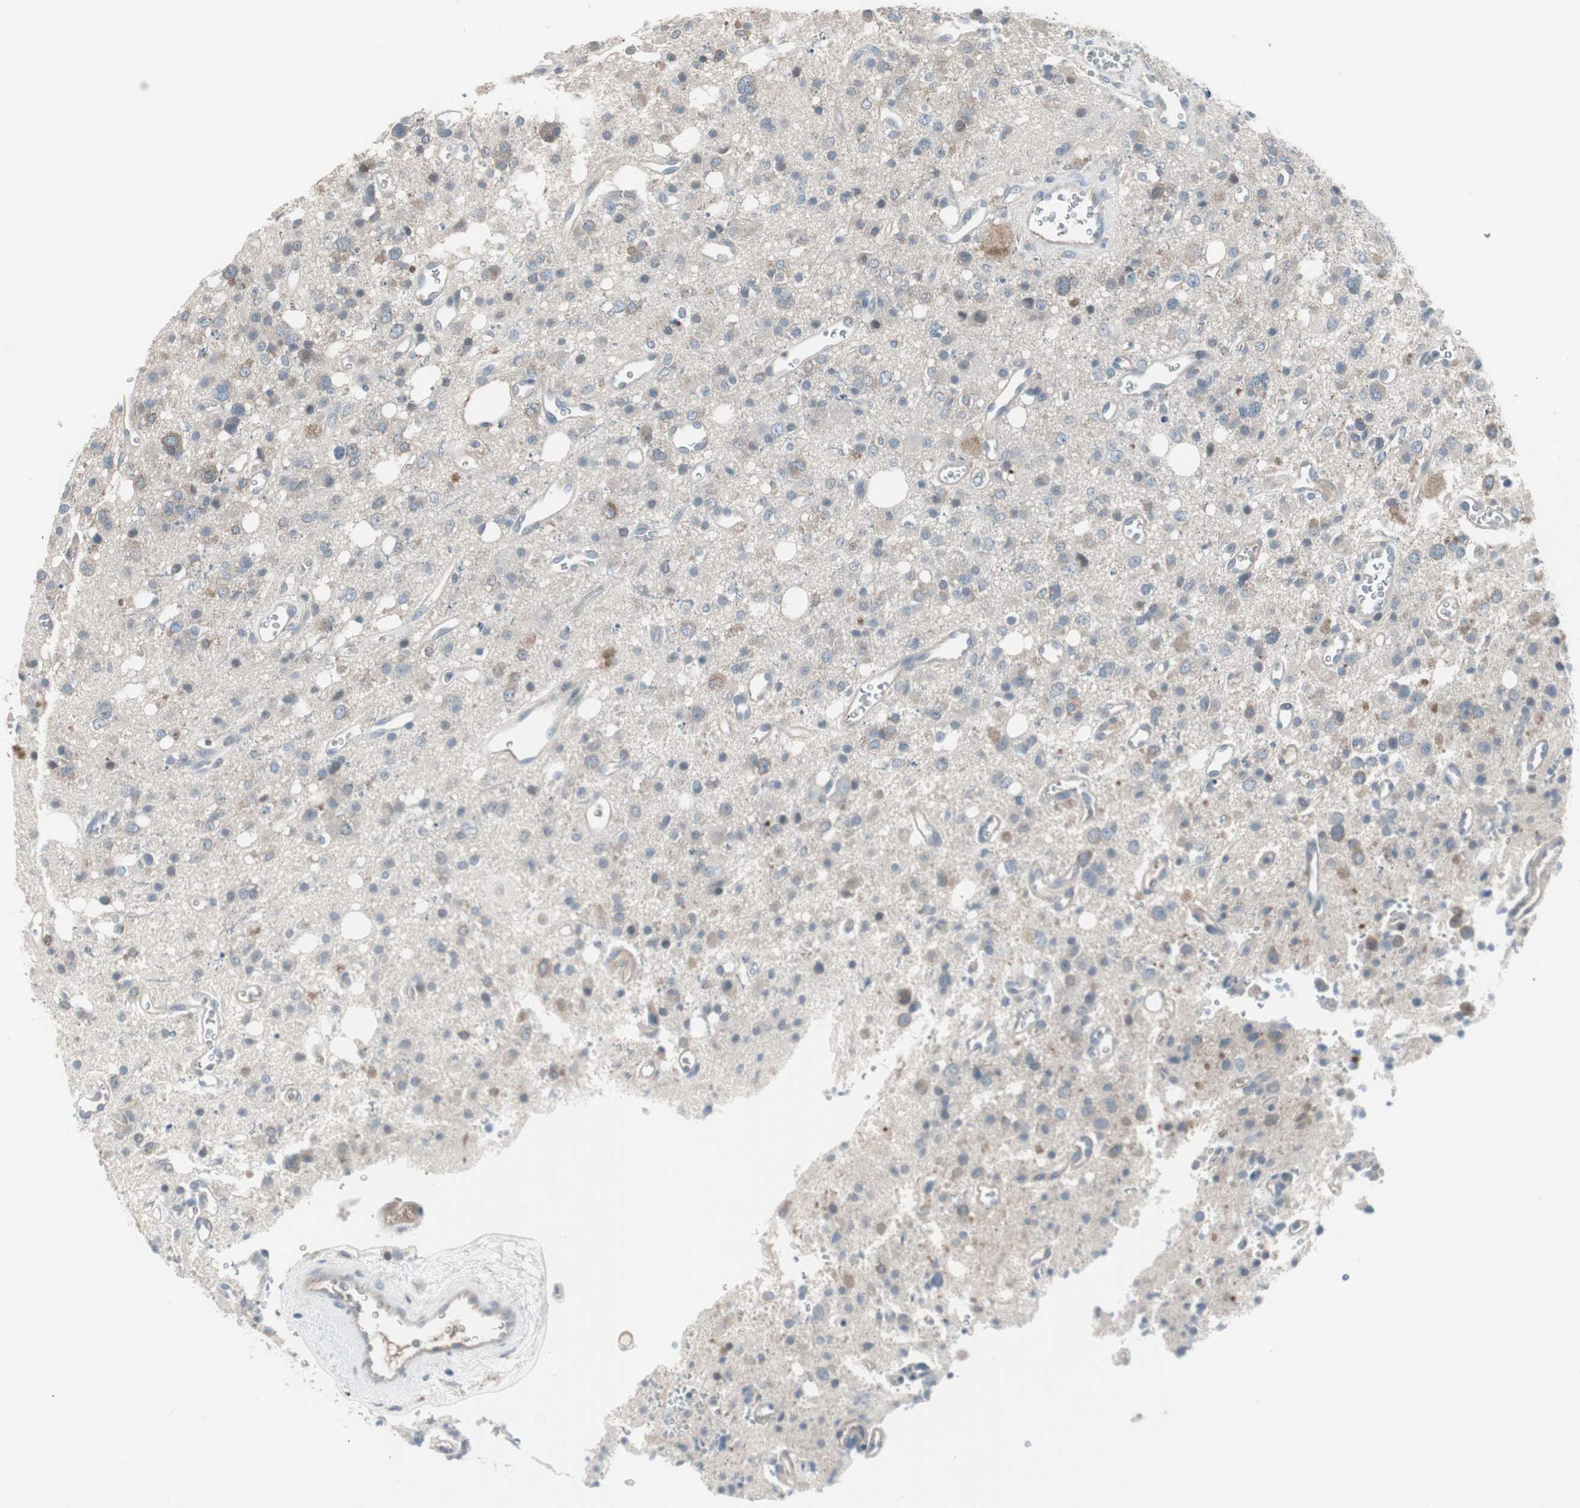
{"staining": {"intensity": "weak", "quantity": "<25%", "location": "cytoplasmic/membranous"}, "tissue": "glioma", "cell_type": "Tumor cells", "image_type": "cancer", "snomed": [{"axis": "morphology", "description": "Glioma, malignant, High grade"}, {"axis": "topography", "description": "Brain"}], "caption": "Protein analysis of glioma displays no significant positivity in tumor cells.", "gene": "ZSCAN32", "patient": {"sex": "male", "age": 47}}